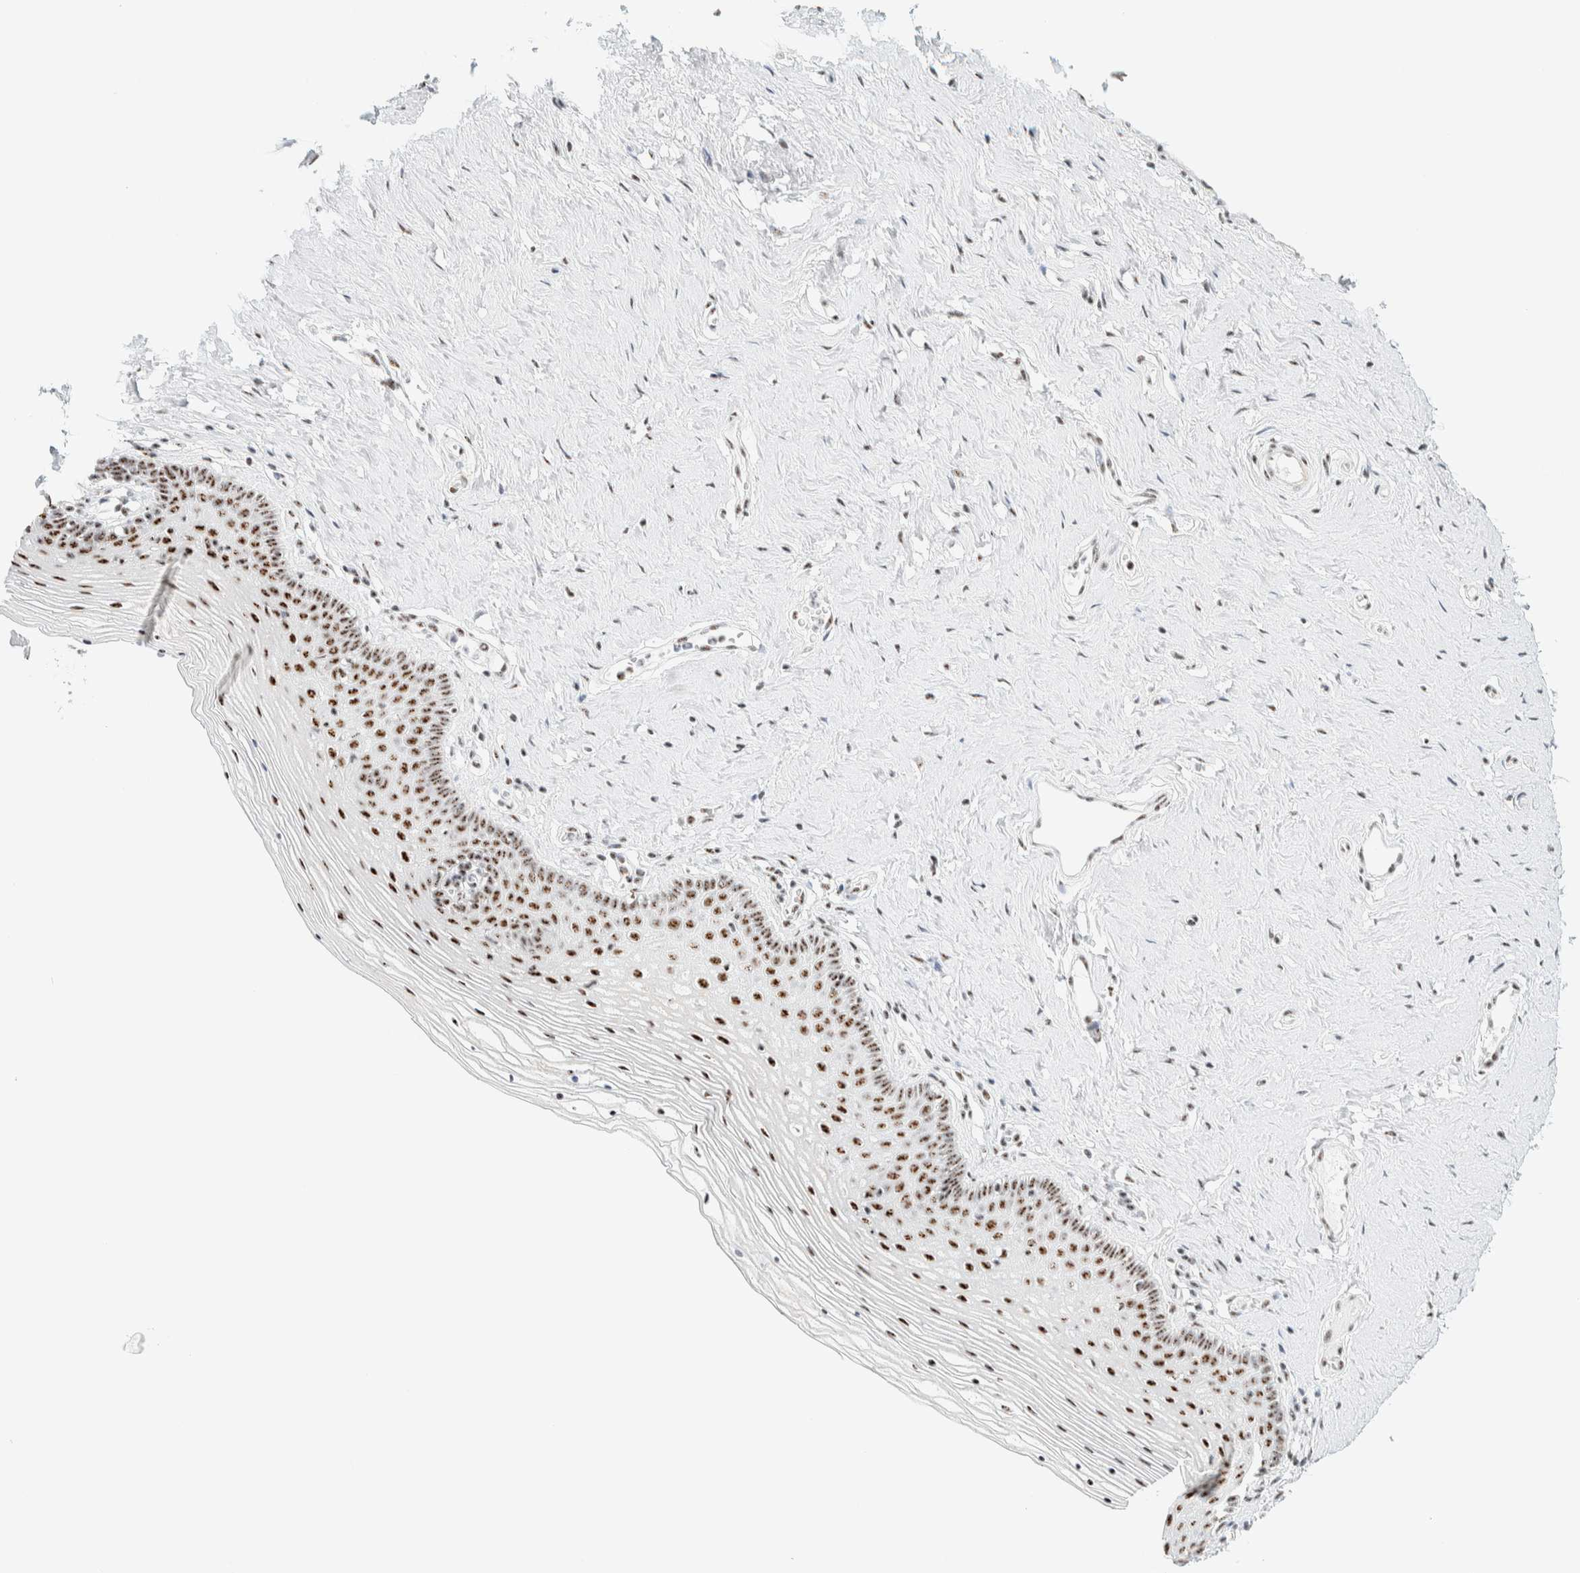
{"staining": {"intensity": "strong", "quantity": ">75%", "location": "nuclear"}, "tissue": "vagina", "cell_type": "Squamous epithelial cells", "image_type": "normal", "snomed": [{"axis": "morphology", "description": "Normal tissue, NOS"}, {"axis": "topography", "description": "Vagina"}], "caption": "The photomicrograph shows immunohistochemical staining of normal vagina. There is strong nuclear staining is seen in approximately >75% of squamous epithelial cells.", "gene": "SON", "patient": {"sex": "female", "age": 32}}